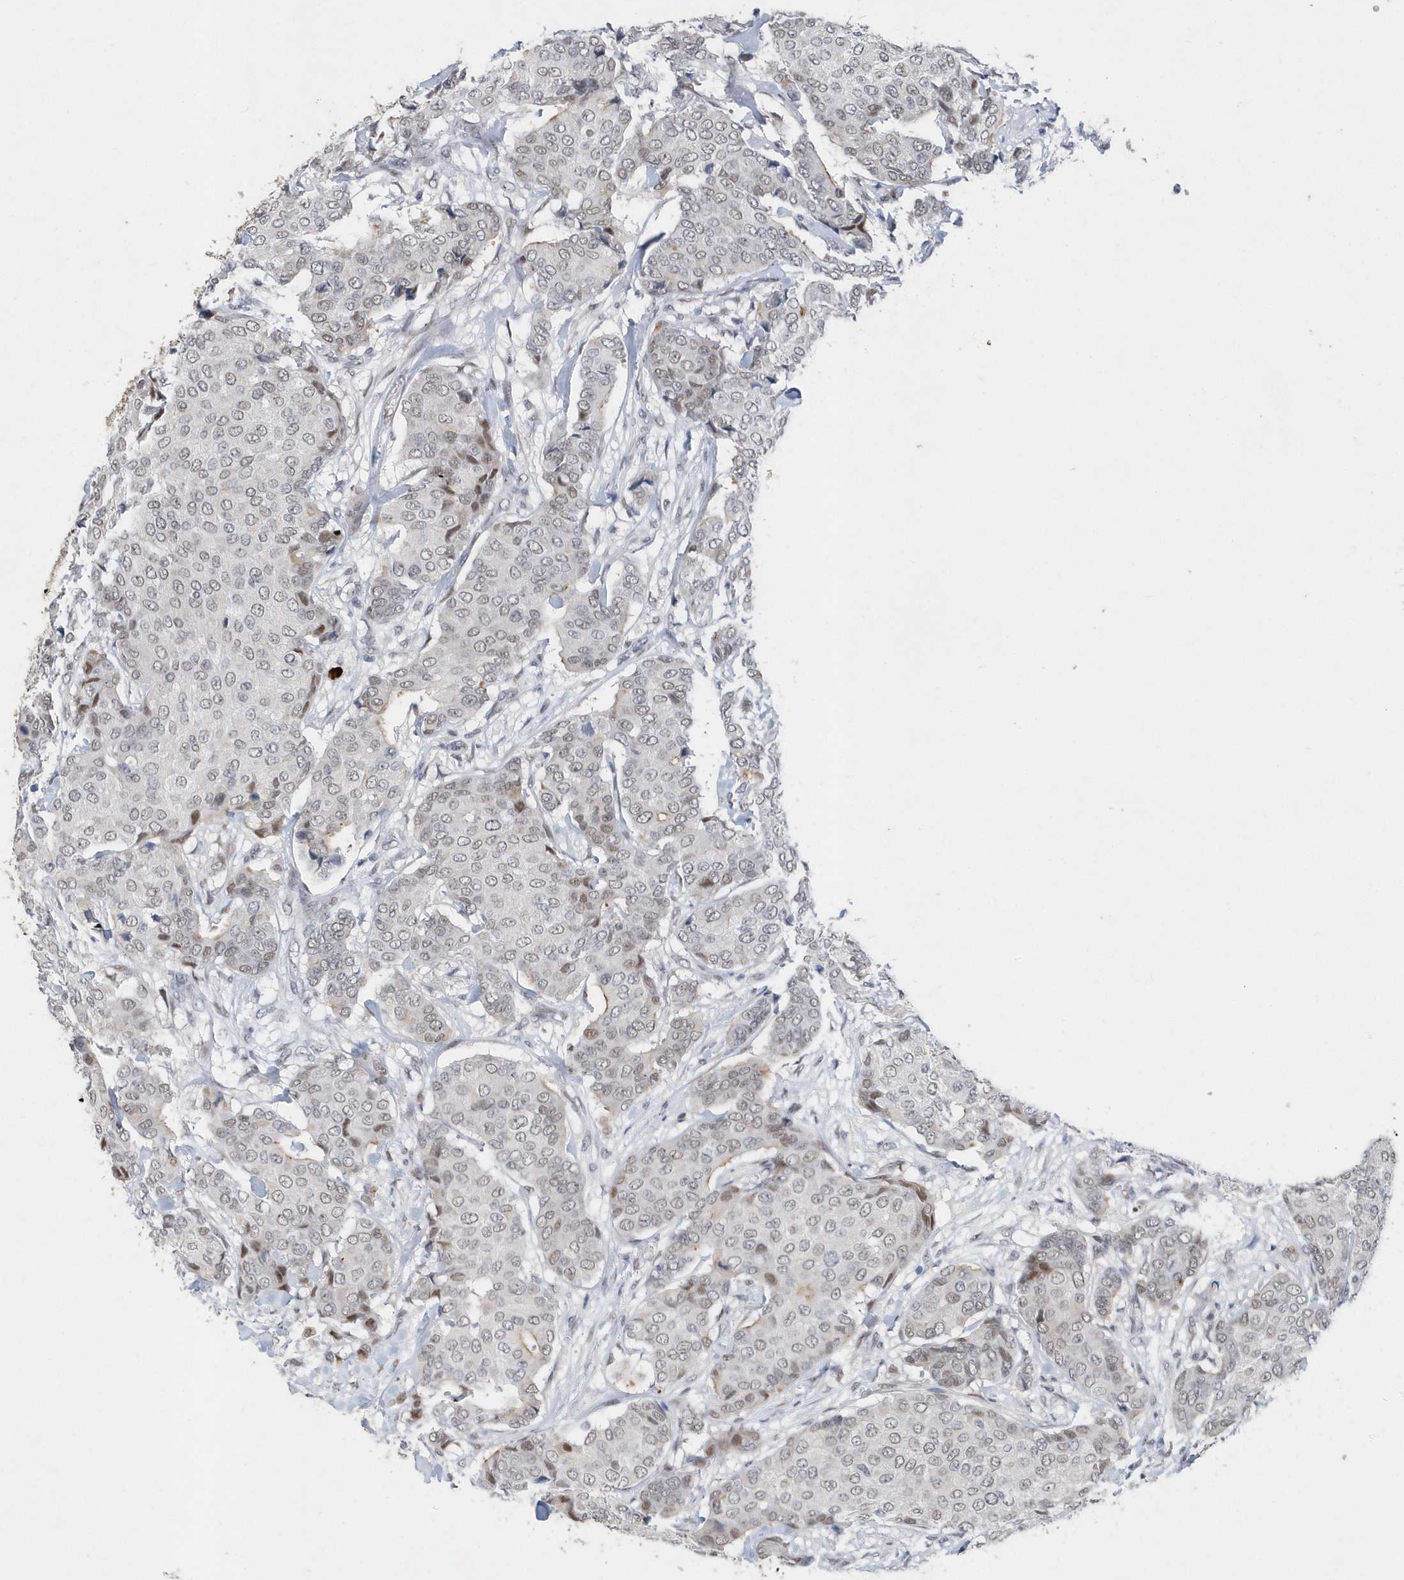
{"staining": {"intensity": "negative", "quantity": "none", "location": "none"}, "tissue": "breast cancer", "cell_type": "Tumor cells", "image_type": "cancer", "snomed": [{"axis": "morphology", "description": "Duct carcinoma"}, {"axis": "topography", "description": "Breast"}], "caption": "High power microscopy micrograph of an IHC photomicrograph of breast intraductal carcinoma, revealing no significant positivity in tumor cells.", "gene": "RPP30", "patient": {"sex": "female", "age": 75}}